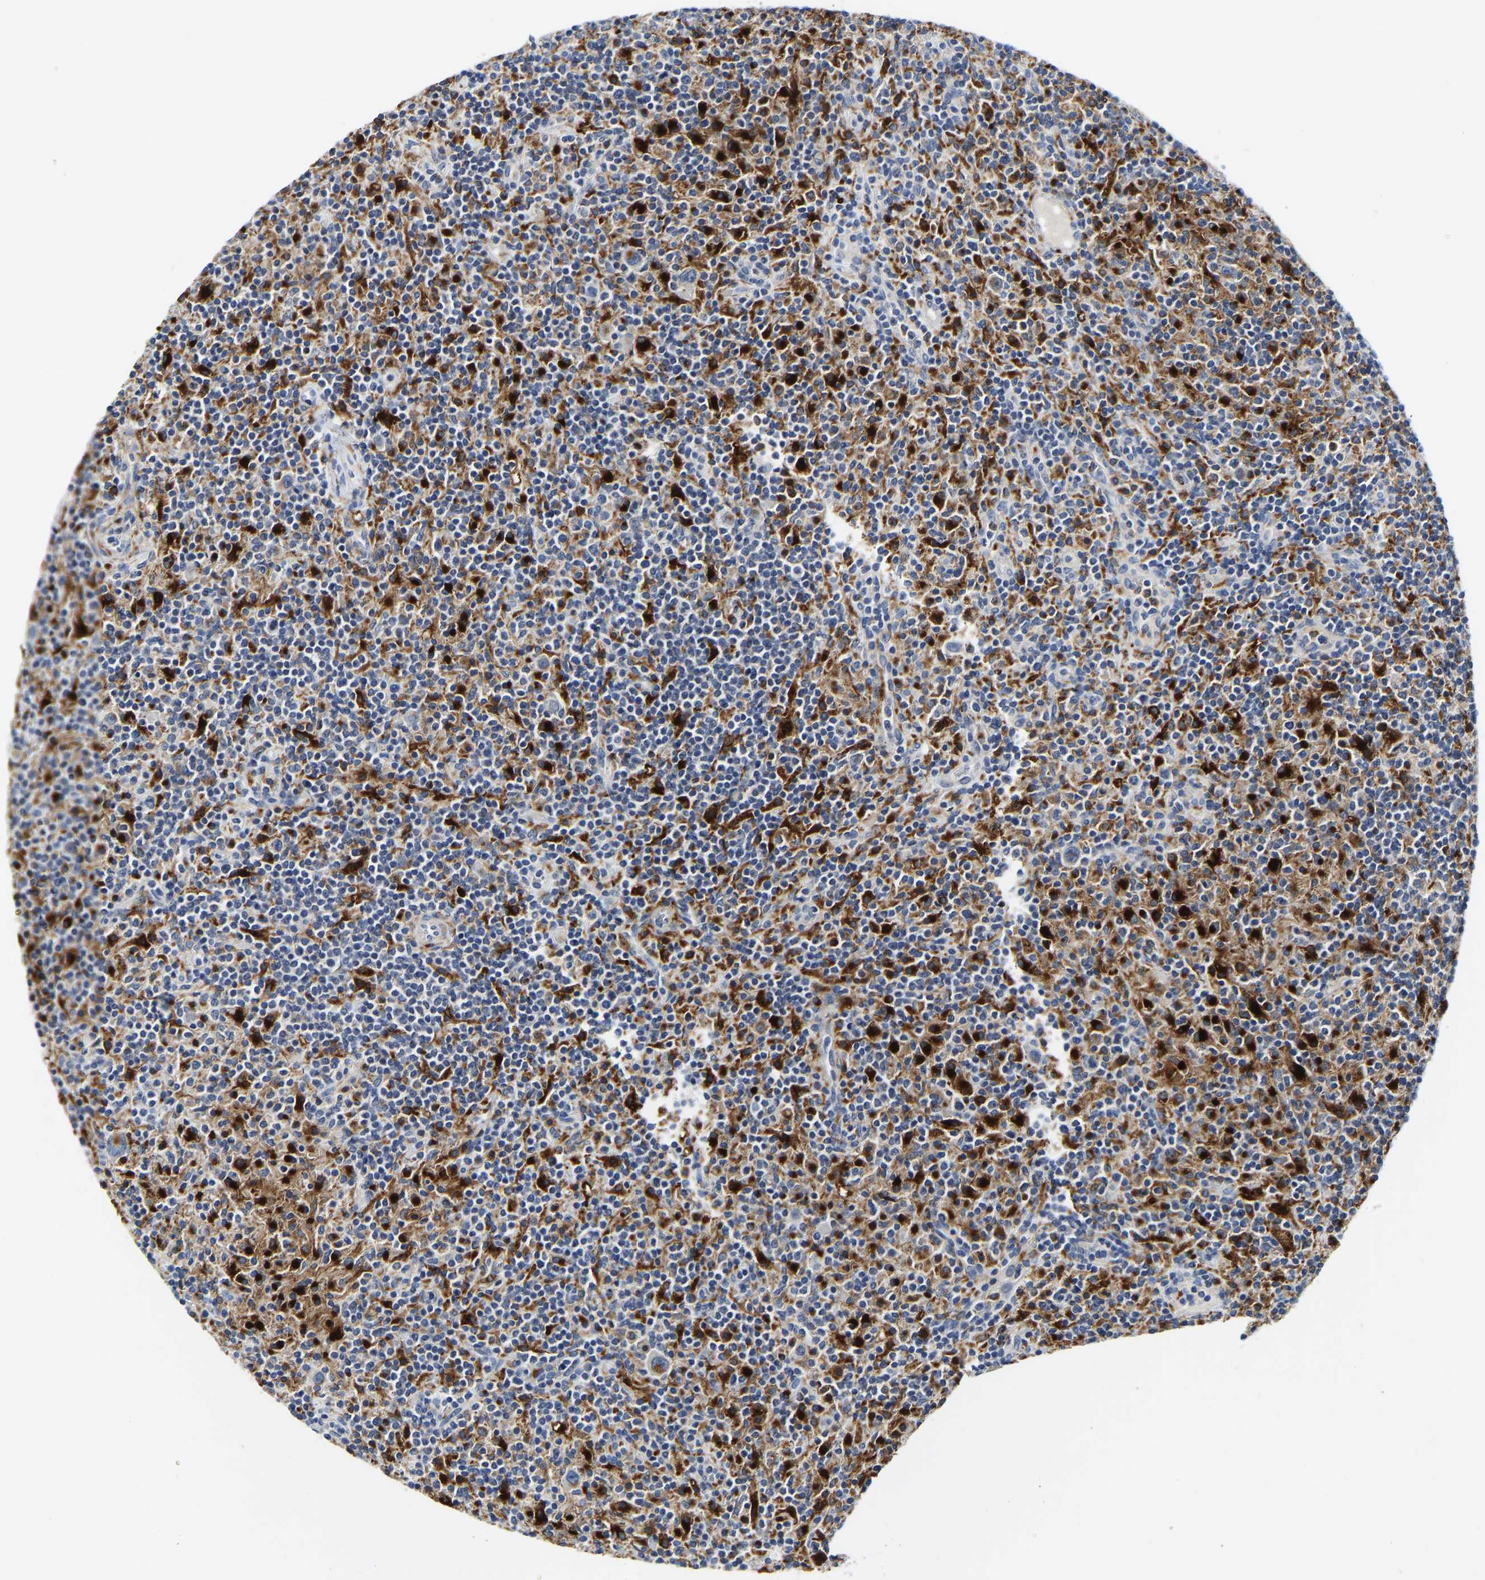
{"staining": {"intensity": "moderate", "quantity": "<25%", "location": "cytoplasmic/membranous"}, "tissue": "lymphoma", "cell_type": "Tumor cells", "image_type": "cancer", "snomed": [{"axis": "morphology", "description": "Hodgkin's disease, NOS"}, {"axis": "topography", "description": "Lymph node"}], "caption": "Hodgkin's disease was stained to show a protein in brown. There is low levels of moderate cytoplasmic/membranous staining in about <25% of tumor cells.", "gene": "ATP6V1E1", "patient": {"sex": "male", "age": 70}}